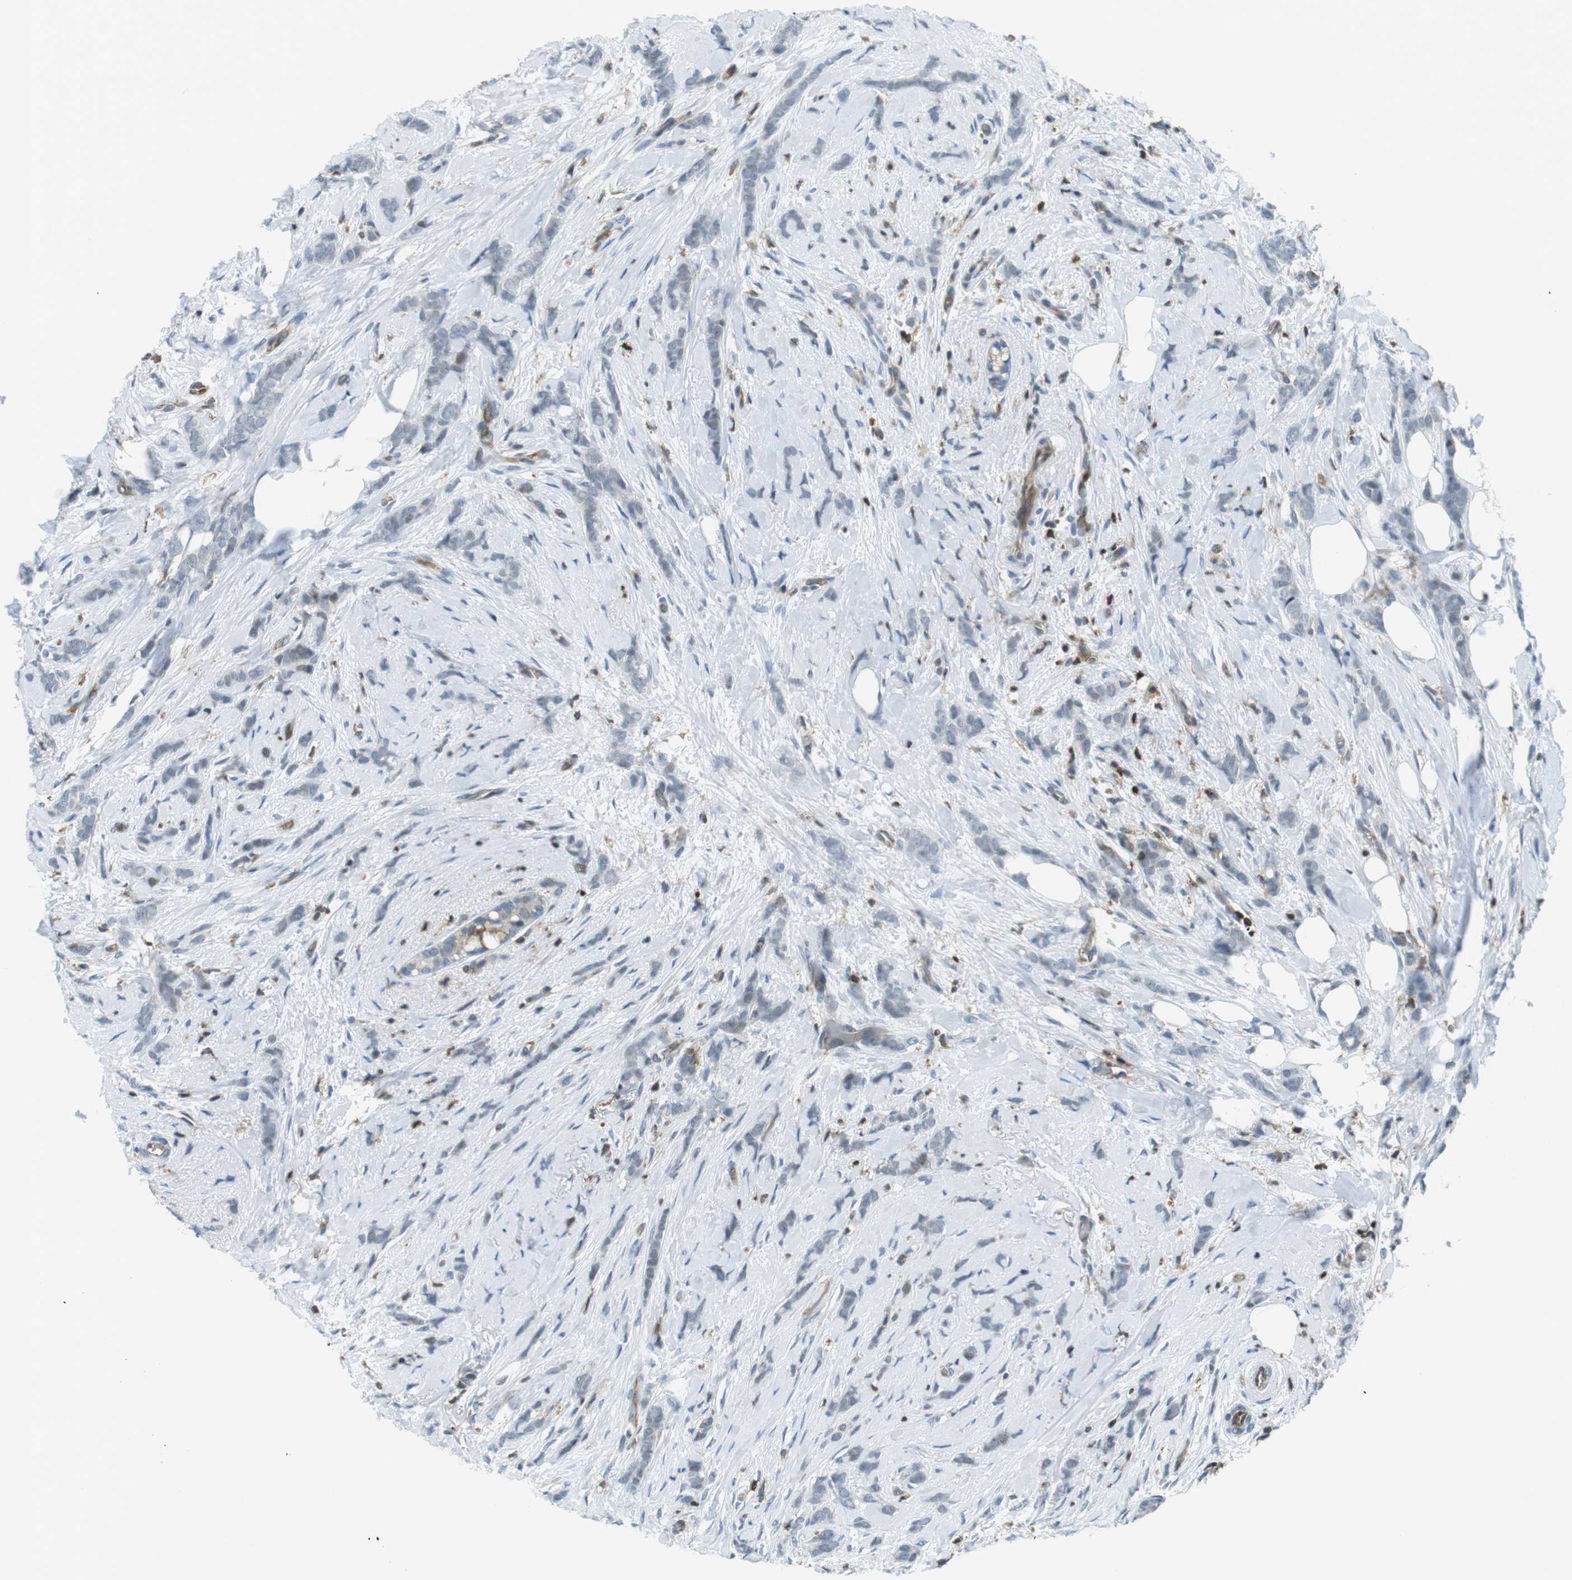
{"staining": {"intensity": "negative", "quantity": "none", "location": "none"}, "tissue": "breast cancer", "cell_type": "Tumor cells", "image_type": "cancer", "snomed": [{"axis": "morphology", "description": "Lobular carcinoma, in situ"}, {"axis": "morphology", "description": "Lobular carcinoma"}, {"axis": "topography", "description": "Breast"}], "caption": "This is an immunohistochemistry photomicrograph of breast cancer (lobular carcinoma). There is no expression in tumor cells.", "gene": "STK10", "patient": {"sex": "female", "age": 41}}